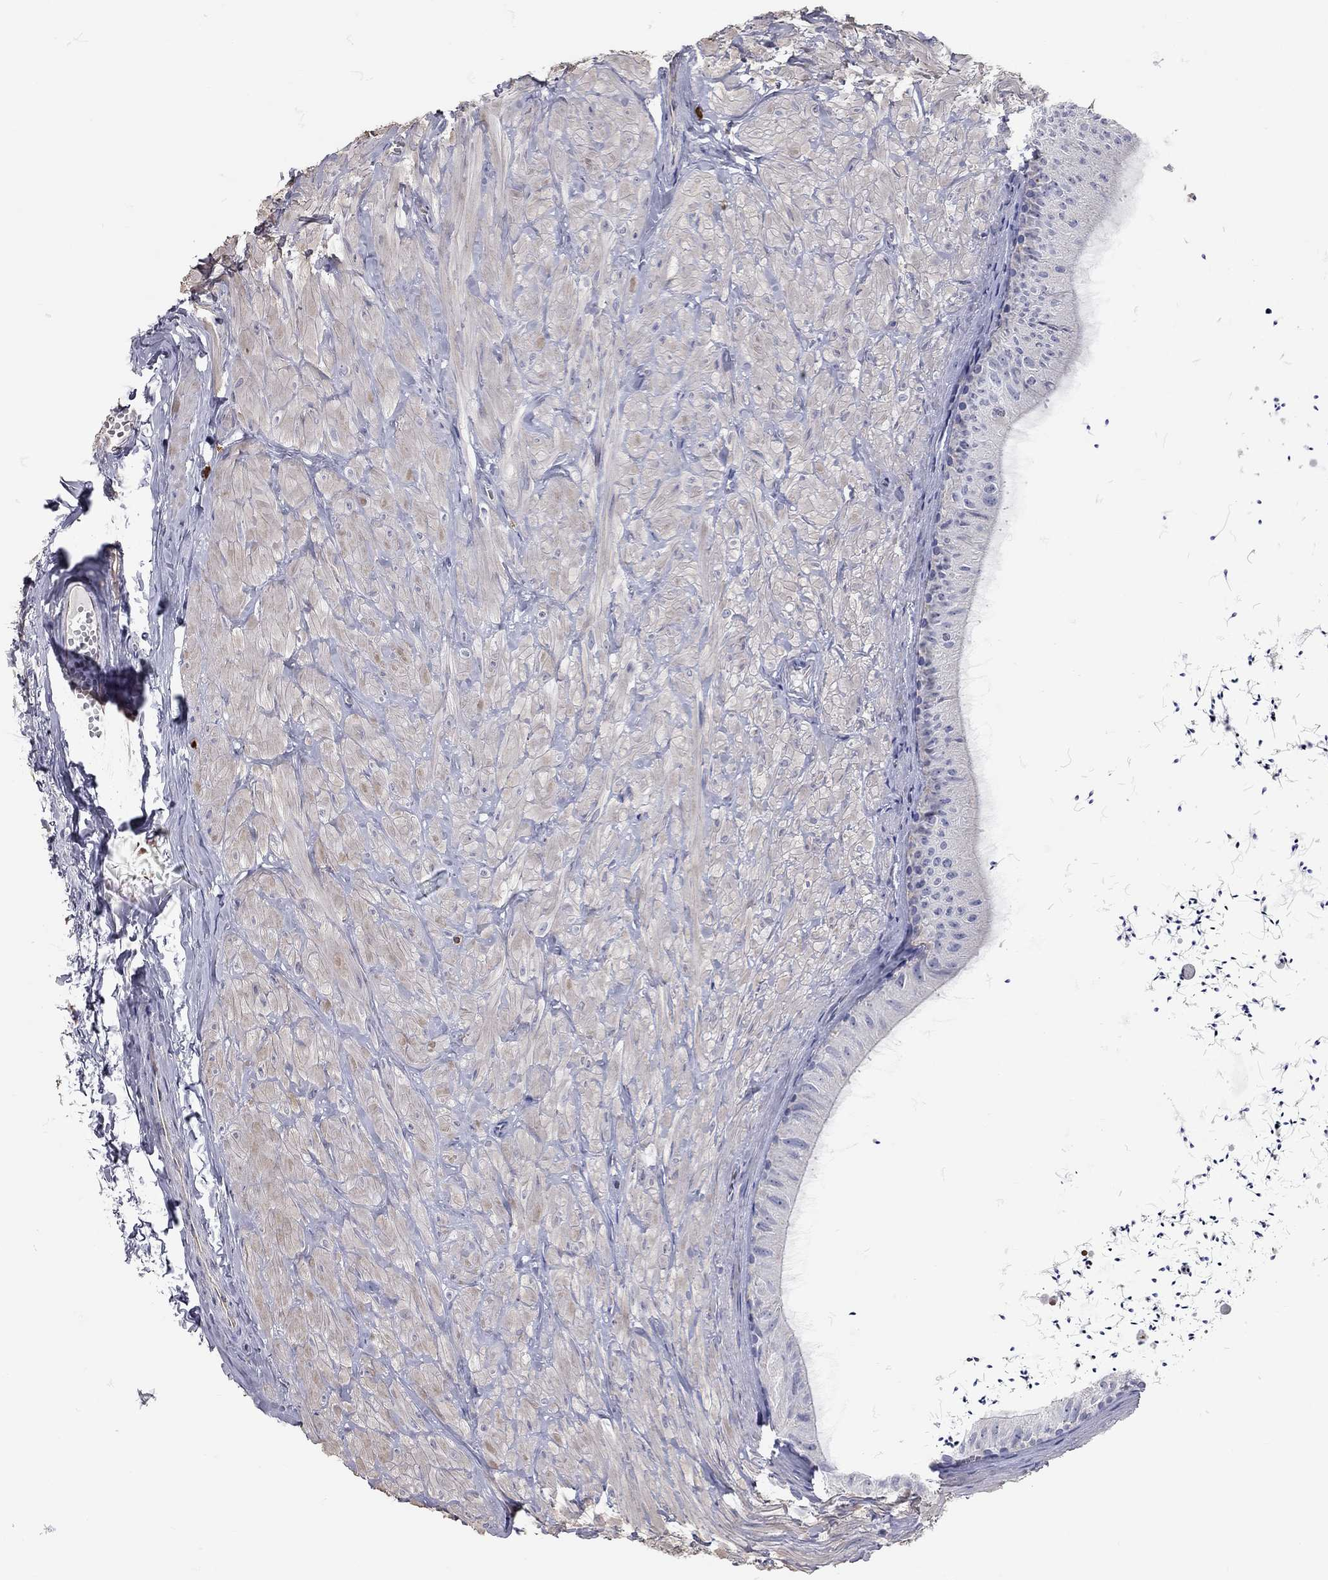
{"staining": {"intensity": "negative", "quantity": "none", "location": "none"}, "tissue": "epididymis", "cell_type": "Glandular cells", "image_type": "normal", "snomed": [{"axis": "morphology", "description": "Normal tissue, NOS"}, {"axis": "topography", "description": "Epididymis"}], "caption": "The image displays no staining of glandular cells in unremarkable epididymis.", "gene": "C10orf90", "patient": {"sex": "male", "age": 32}}